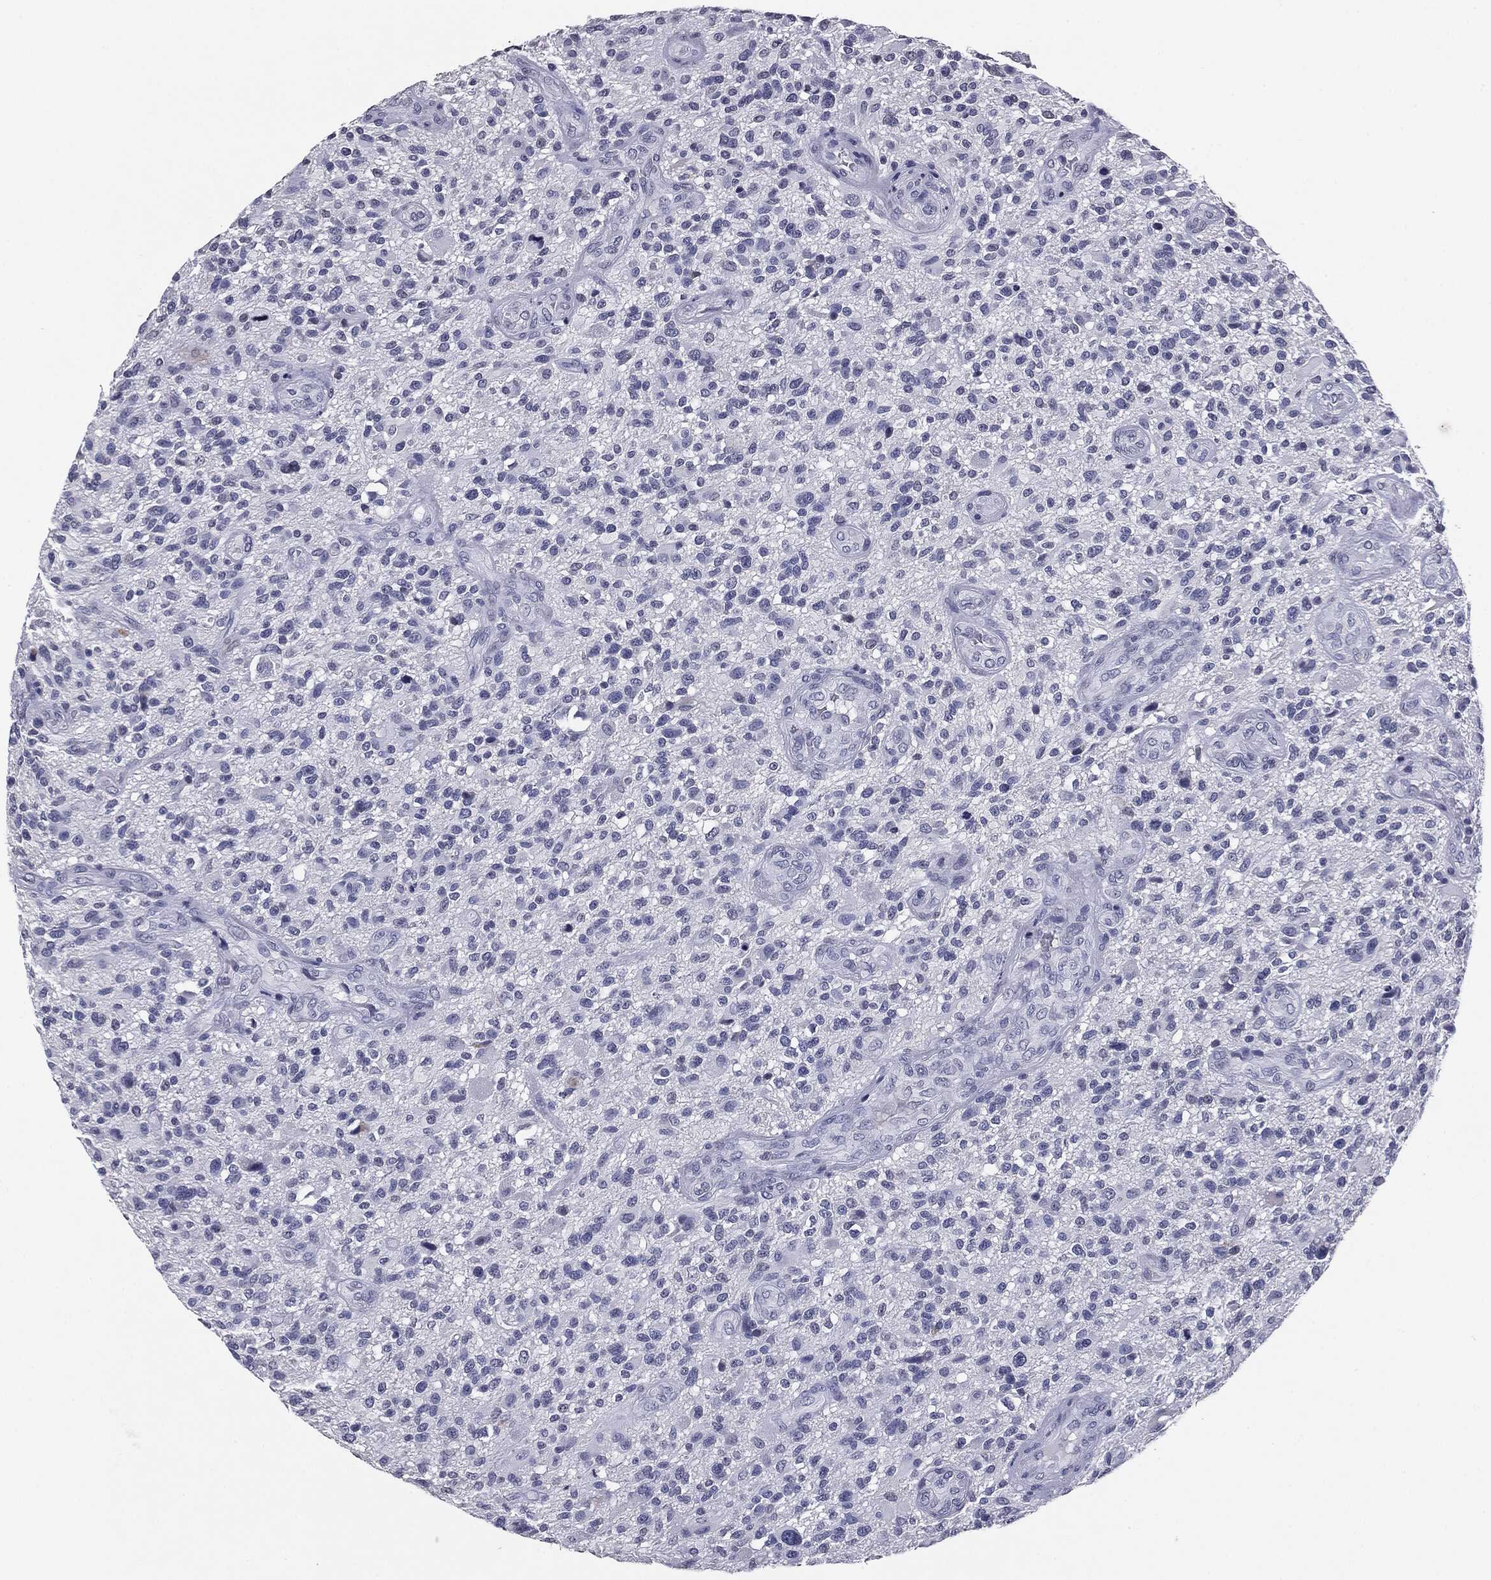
{"staining": {"intensity": "negative", "quantity": "none", "location": "none"}, "tissue": "glioma", "cell_type": "Tumor cells", "image_type": "cancer", "snomed": [{"axis": "morphology", "description": "Glioma, malignant, High grade"}, {"axis": "topography", "description": "Brain"}], "caption": "This is a image of immunohistochemistry (IHC) staining of high-grade glioma (malignant), which shows no positivity in tumor cells.", "gene": "SERPINB4", "patient": {"sex": "male", "age": 47}}